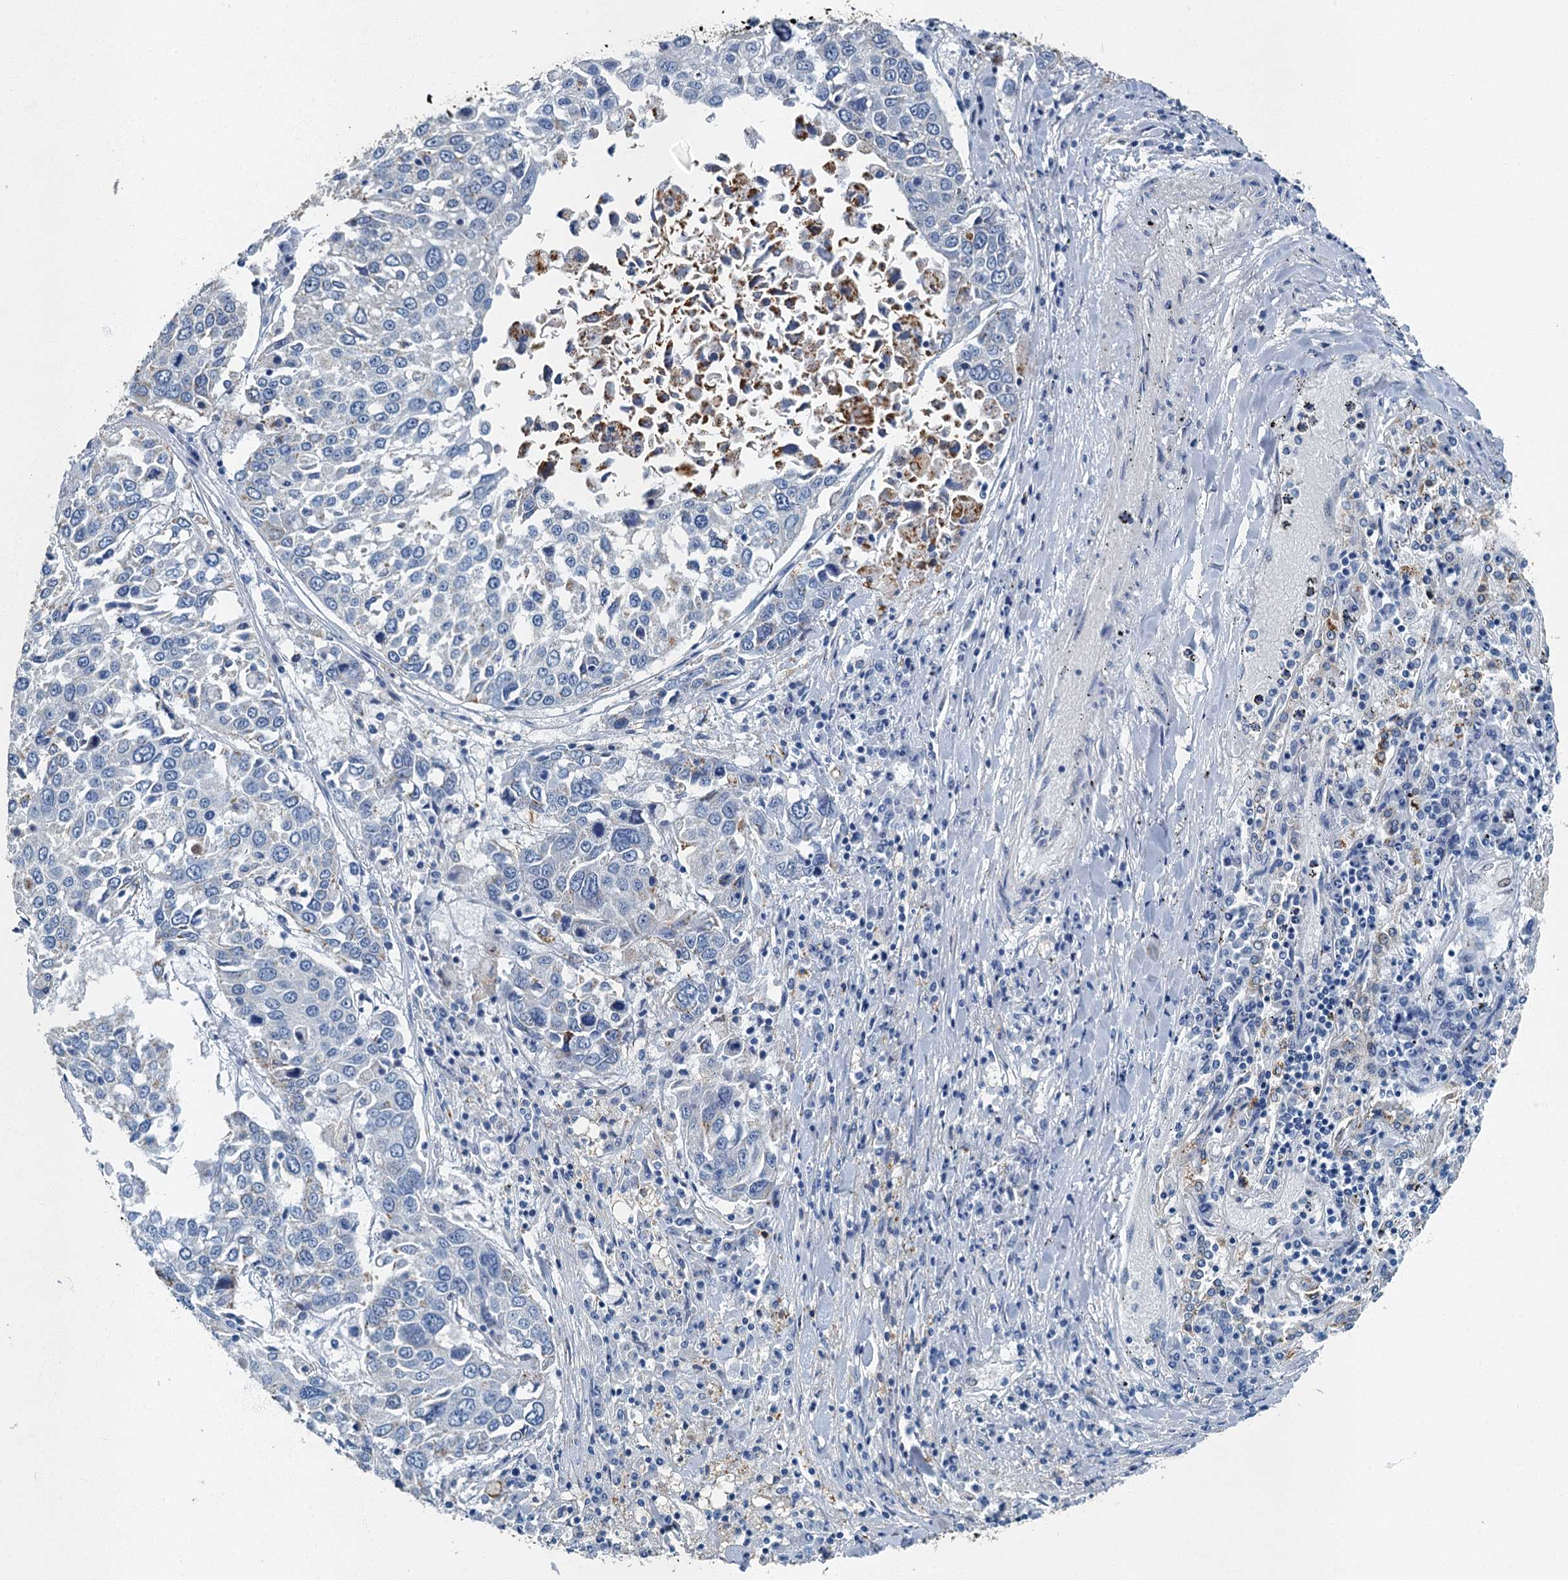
{"staining": {"intensity": "negative", "quantity": "none", "location": "none"}, "tissue": "lung cancer", "cell_type": "Tumor cells", "image_type": "cancer", "snomed": [{"axis": "morphology", "description": "Squamous cell carcinoma, NOS"}, {"axis": "topography", "description": "Lung"}], "caption": "Tumor cells show no significant protein expression in squamous cell carcinoma (lung). (DAB IHC visualized using brightfield microscopy, high magnification).", "gene": "GADL1", "patient": {"sex": "male", "age": 65}}